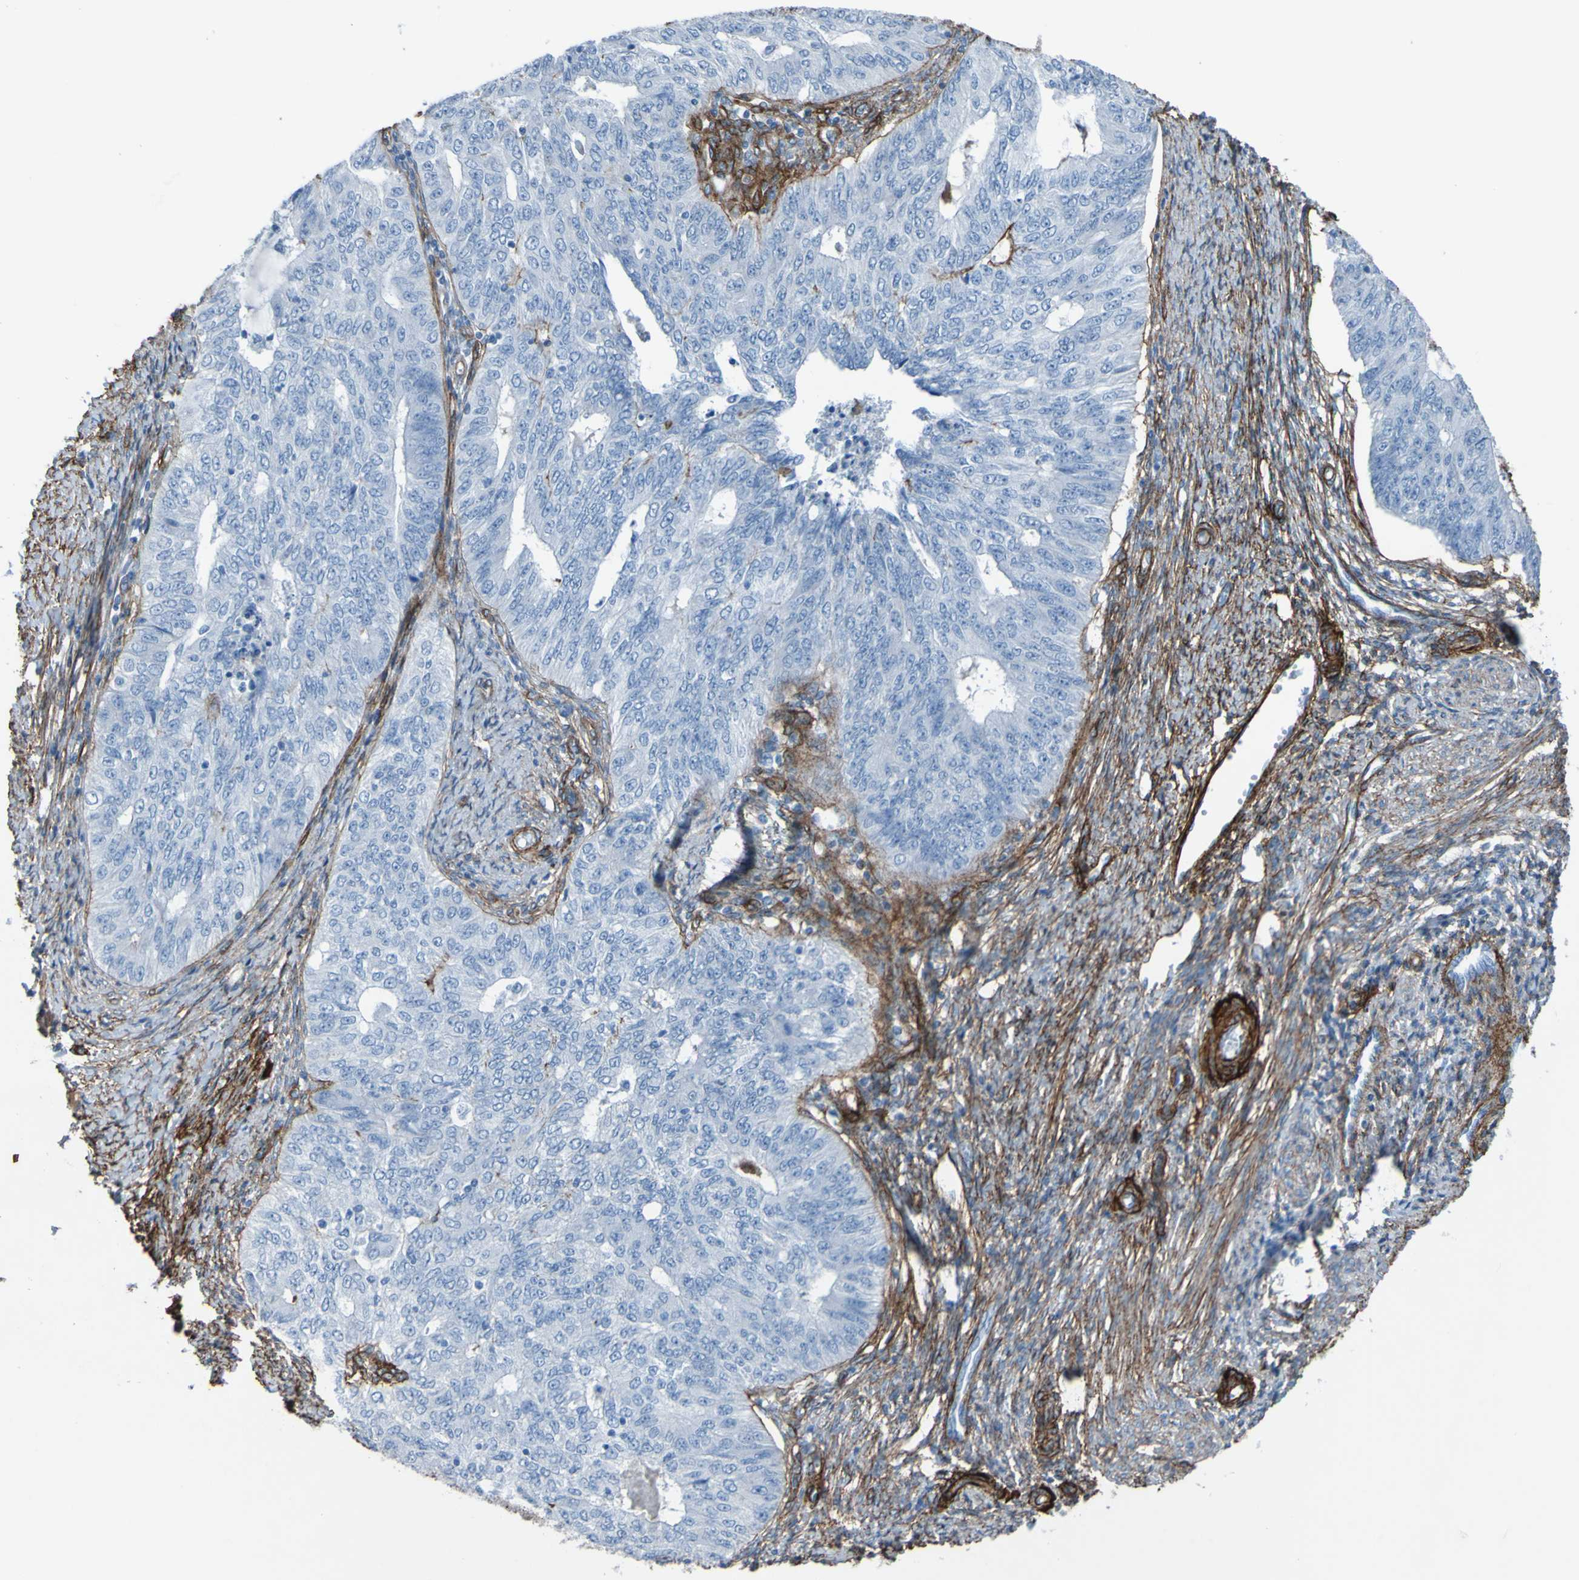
{"staining": {"intensity": "negative", "quantity": "none", "location": "none"}, "tissue": "endometrial cancer", "cell_type": "Tumor cells", "image_type": "cancer", "snomed": [{"axis": "morphology", "description": "Adenocarcinoma, NOS"}, {"axis": "topography", "description": "Endometrium"}], "caption": "Immunohistochemical staining of adenocarcinoma (endometrial) shows no significant positivity in tumor cells.", "gene": "COL4A2", "patient": {"sex": "female", "age": 32}}